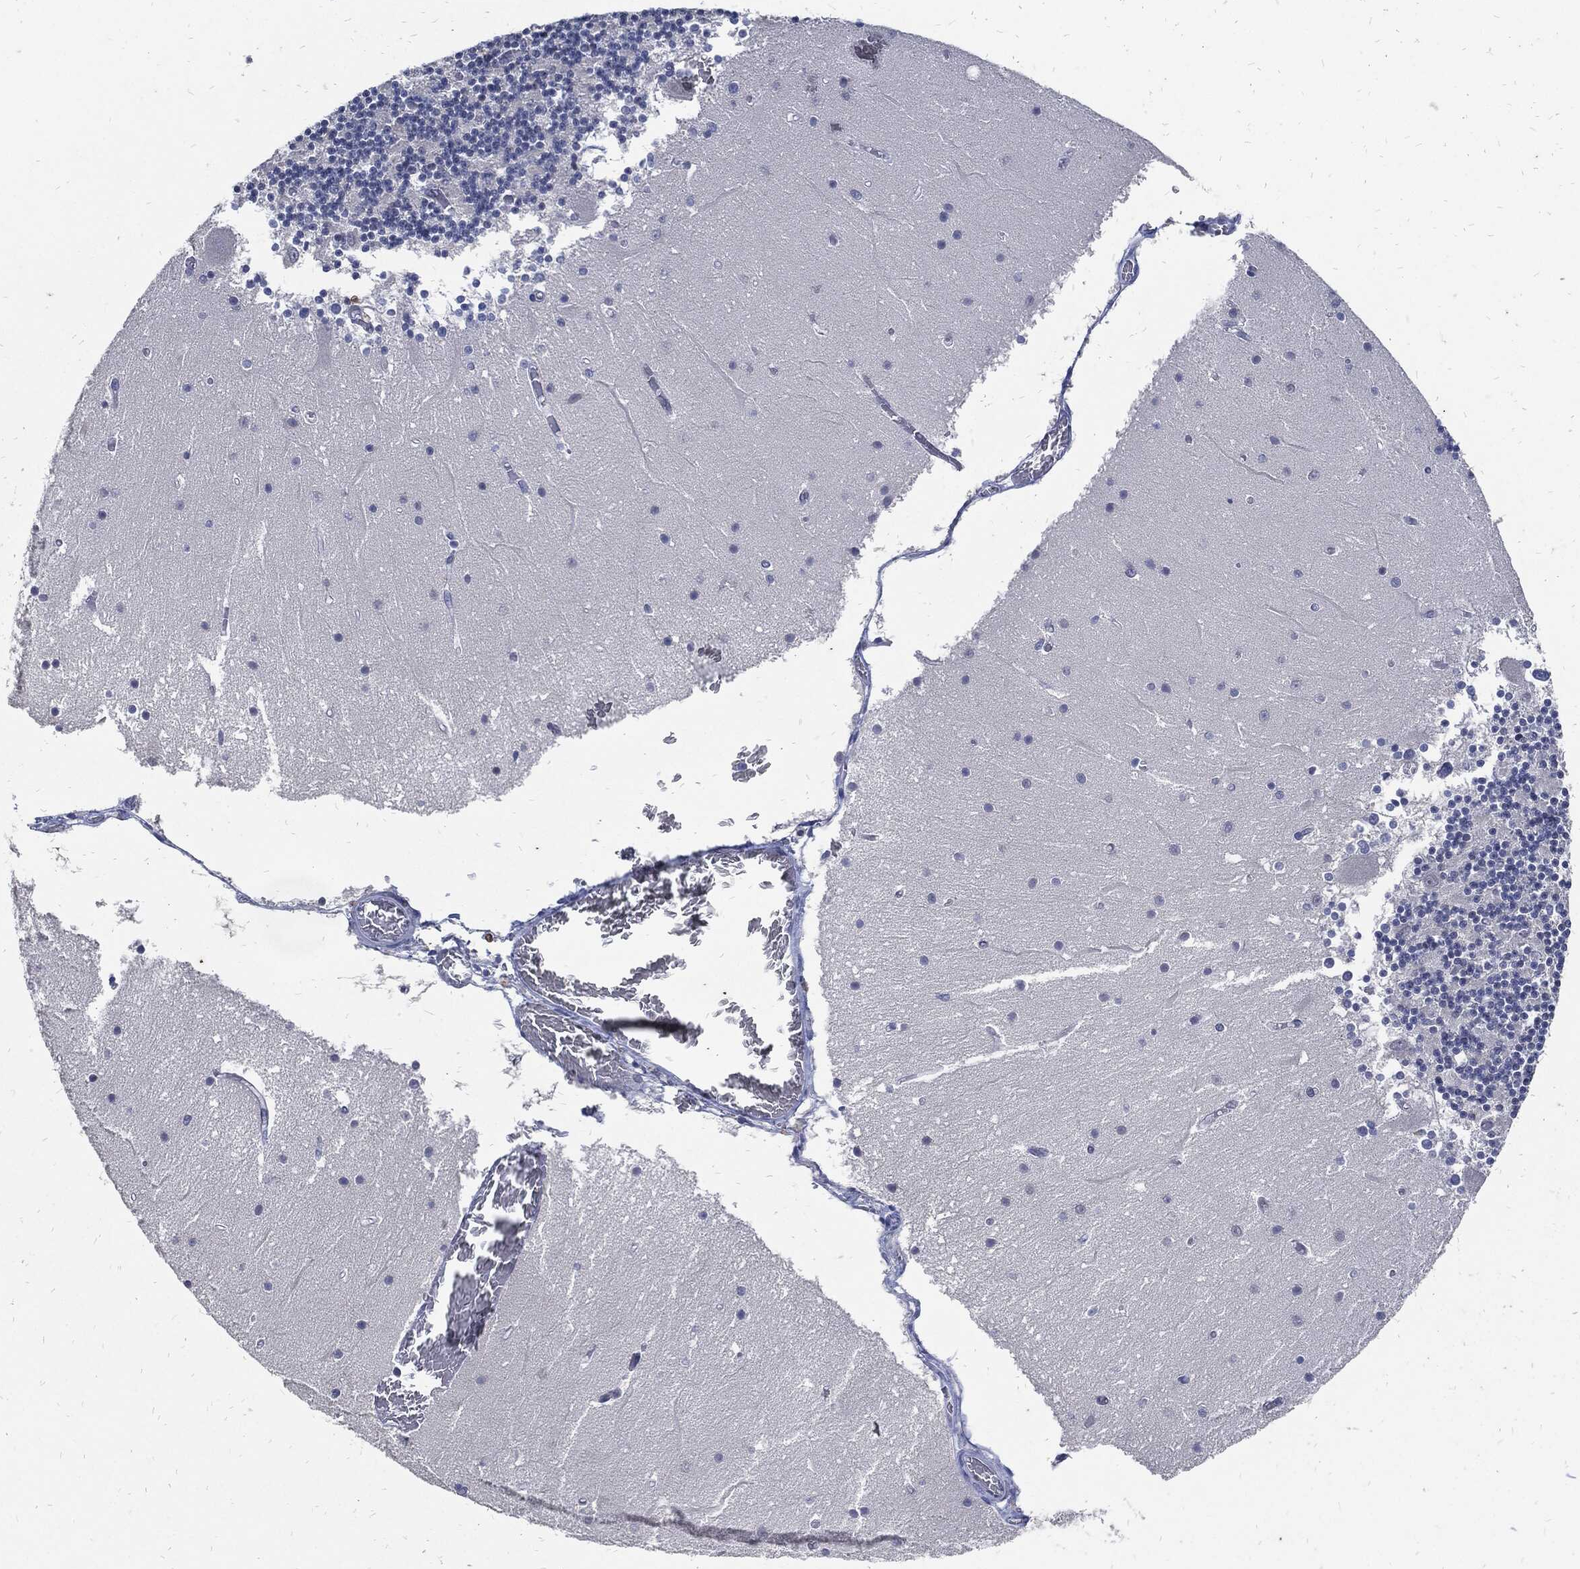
{"staining": {"intensity": "negative", "quantity": "none", "location": "none"}, "tissue": "cerebellum", "cell_type": "Cells in granular layer", "image_type": "normal", "snomed": [{"axis": "morphology", "description": "Normal tissue, NOS"}, {"axis": "topography", "description": "Cerebellum"}], "caption": "This is an immunohistochemistry image of benign cerebellum. There is no staining in cells in granular layer.", "gene": "JUN", "patient": {"sex": "female", "age": 28}}